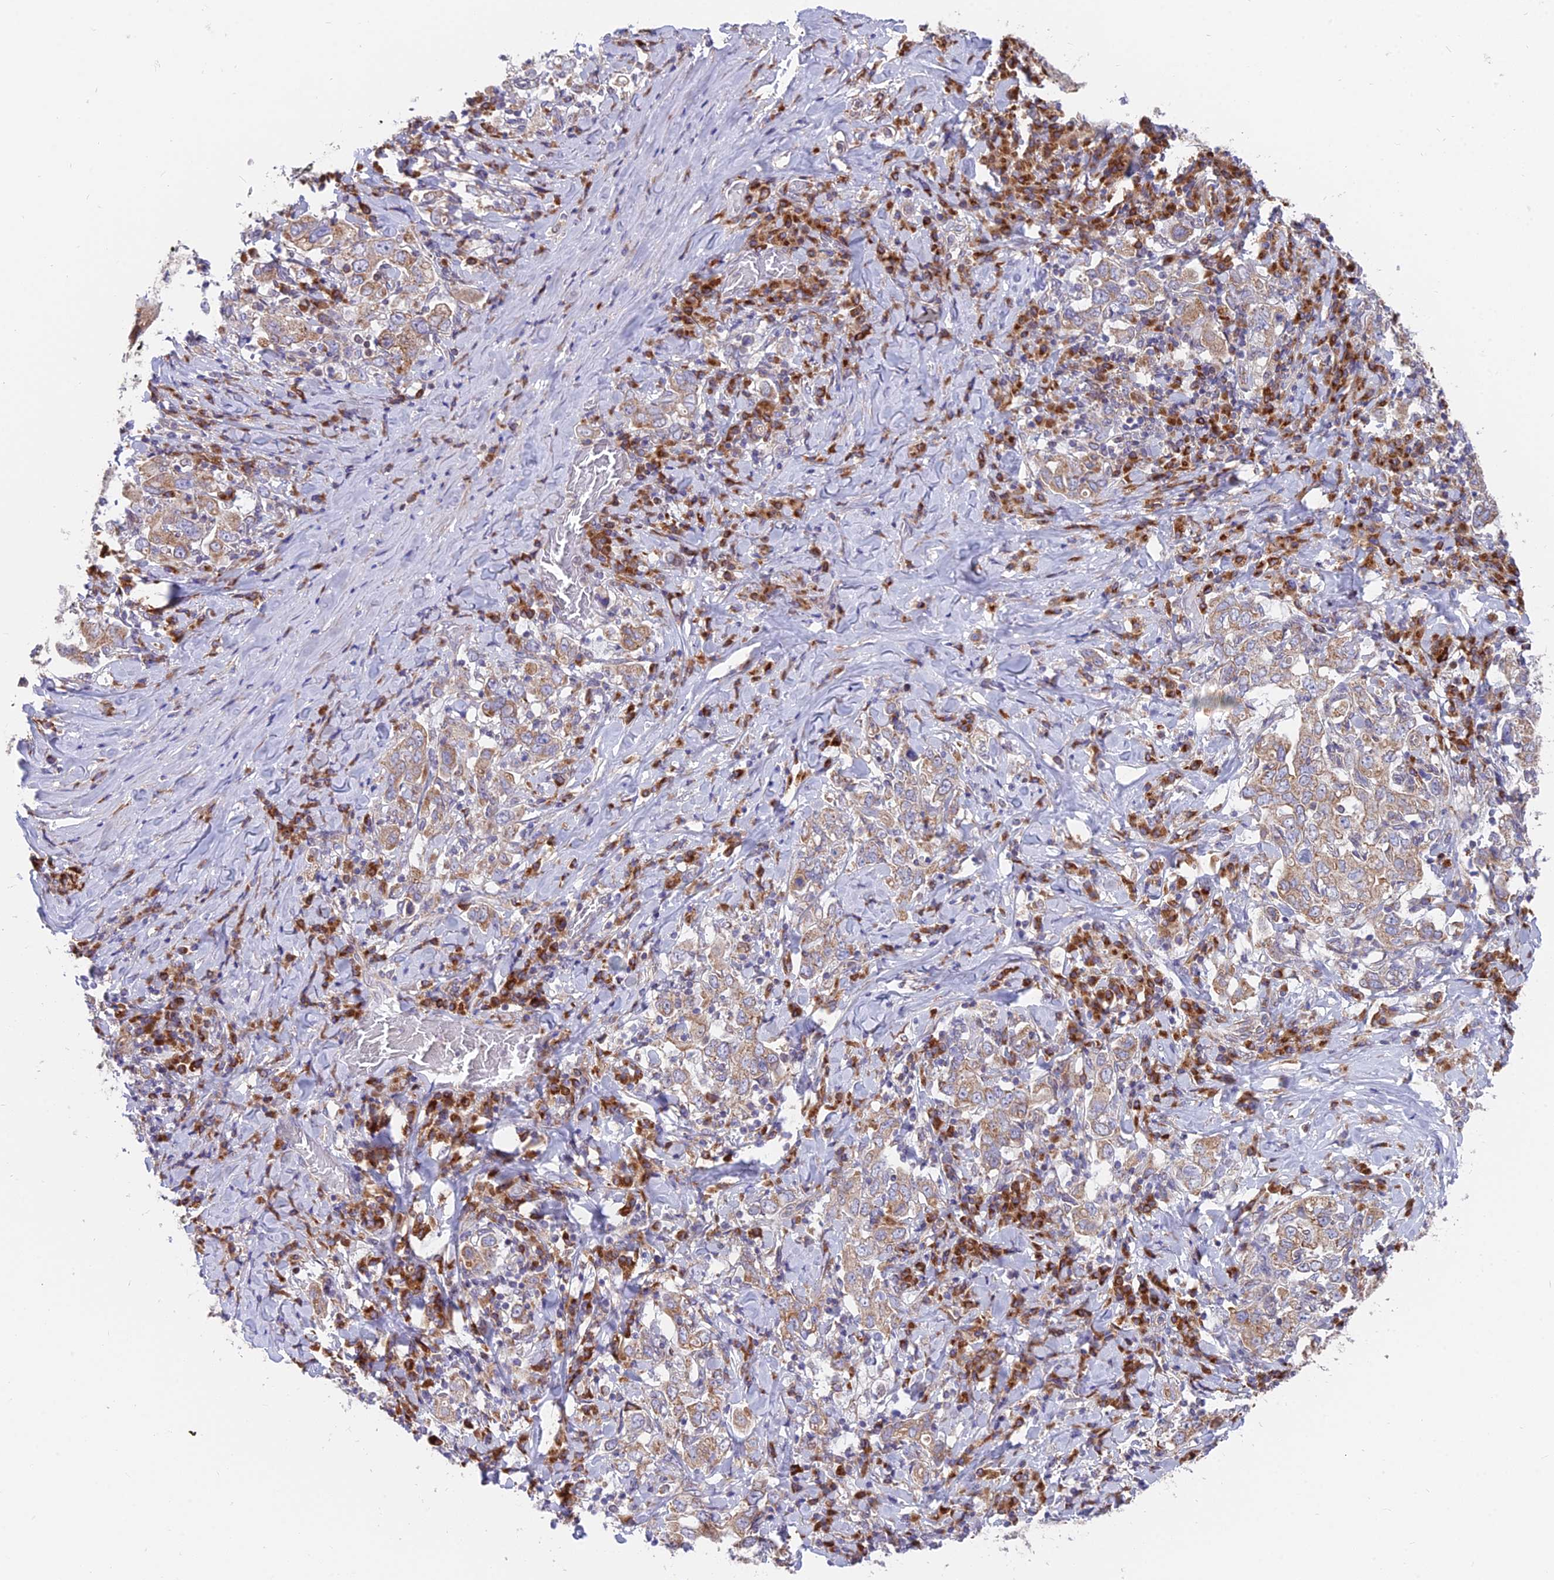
{"staining": {"intensity": "moderate", "quantity": "25%-75%", "location": "cytoplasmic/membranous"}, "tissue": "stomach cancer", "cell_type": "Tumor cells", "image_type": "cancer", "snomed": [{"axis": "morphology", "description": "Adenocarcinoma, NOS"}, {"axis": "topography", "description": "Stomach, upper"}], "caption": "The photomicrograph demonstrates staining of adenocarcinoma (stomach), revealing moderate cytoplasmic/membranous protein positivity (brown color) within tumor cells.", "gene": "TBC1D20", "patient": {"sex": "male", "age": 62}}